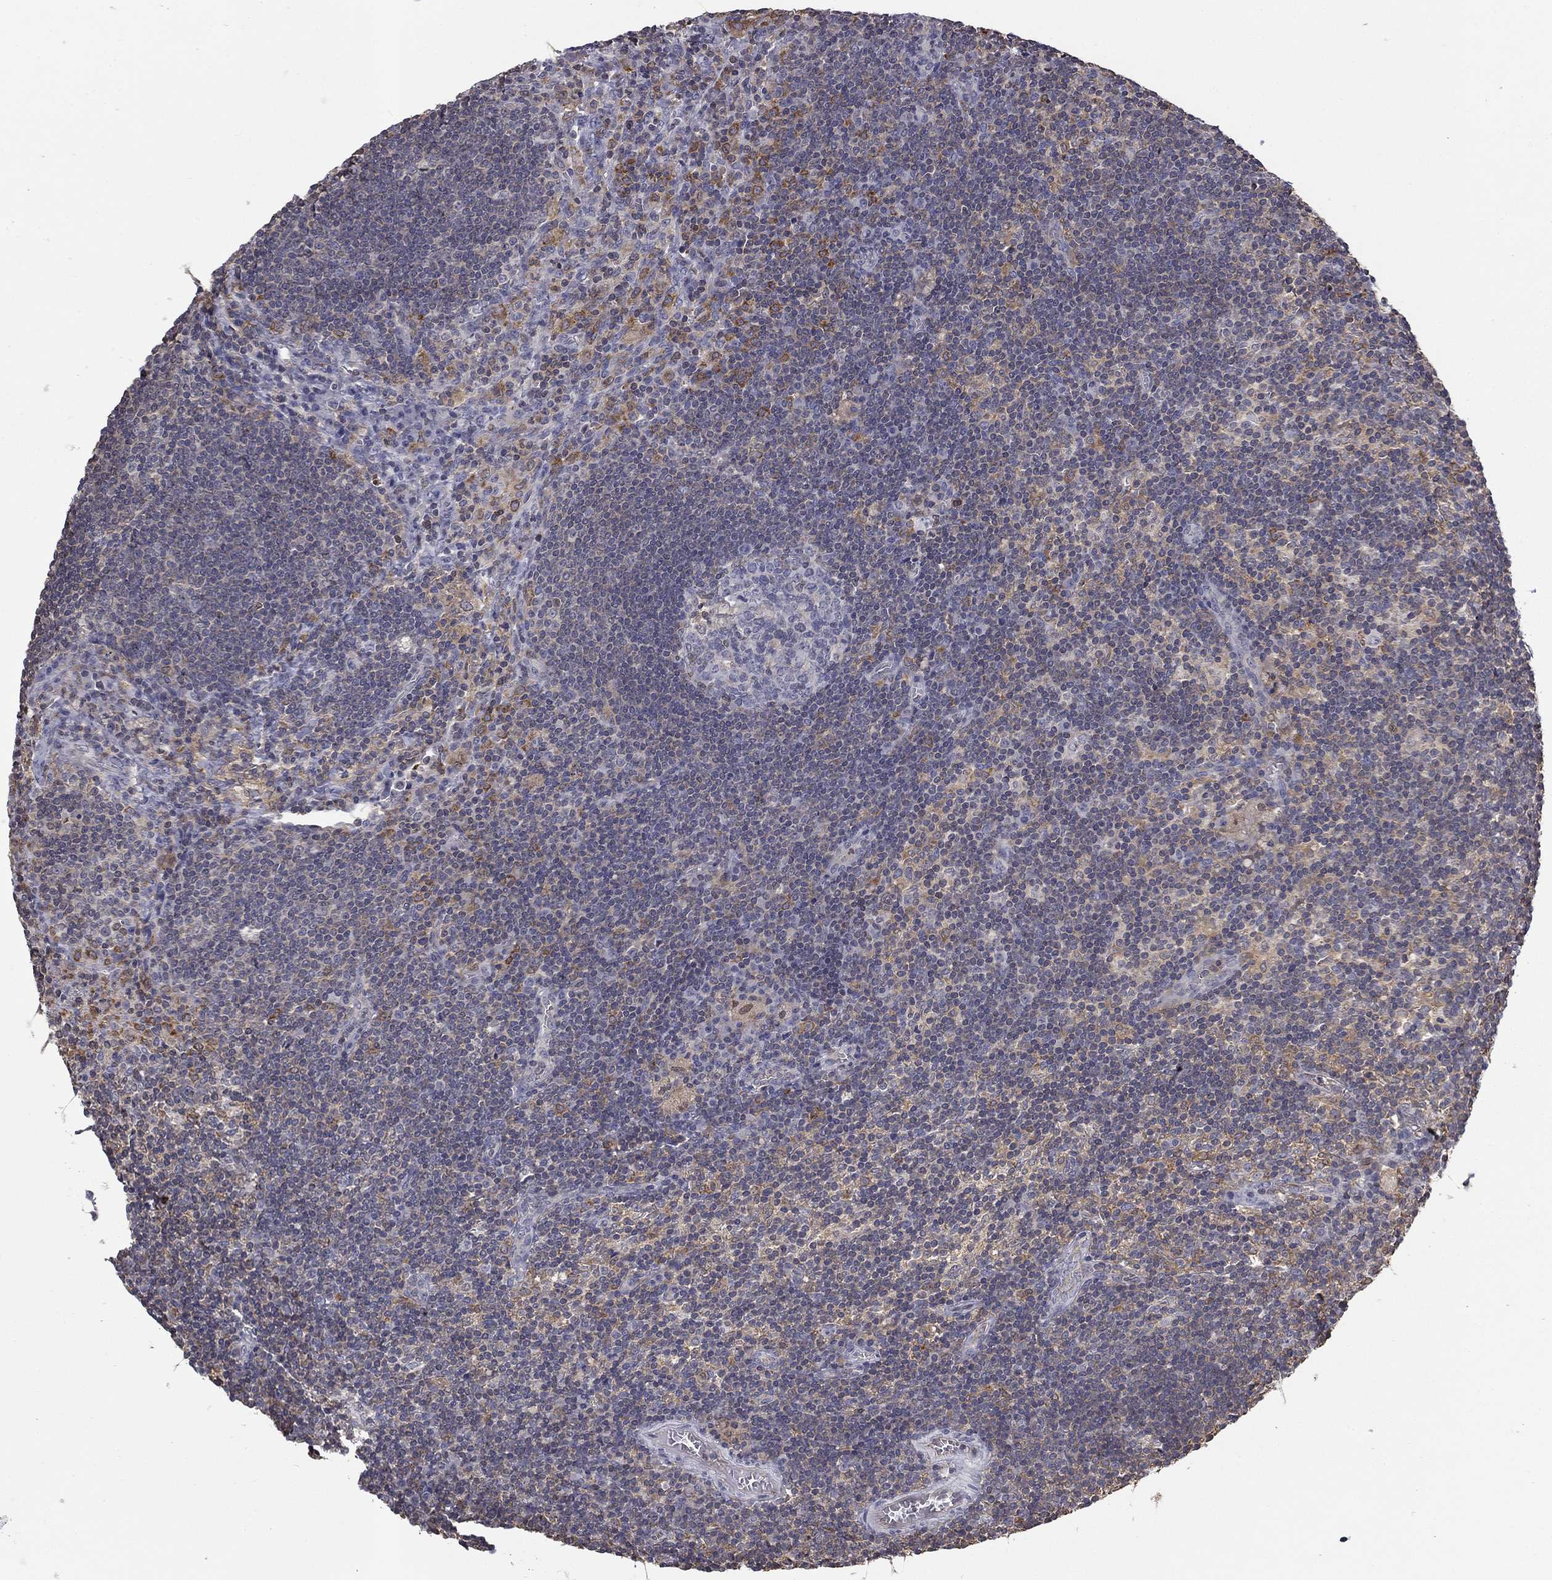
{"staining": {"intensity": "negative", "quantity": "none", "location": "none"}, "tissue": "lymph node", "cell_type": "Germinal center cells", "image_type": "normal", "snomed": [{"axis": "morphology", "description": "Normal tissue, NOS"}, {"axis": "morphology", "description": "Adenocarcinoma, NOS"}, {"axis": "topography", "description": "Lymph node"}, {"axis": "topography", "description": "Pancreas"}], "caption": "This is an immunohistochemistry (IHC) histopathology image of normal lymph node. There is no expression in germinal center cells.", "gene": "PLCB2", "patient": {"sex": "female", "age": 58}}